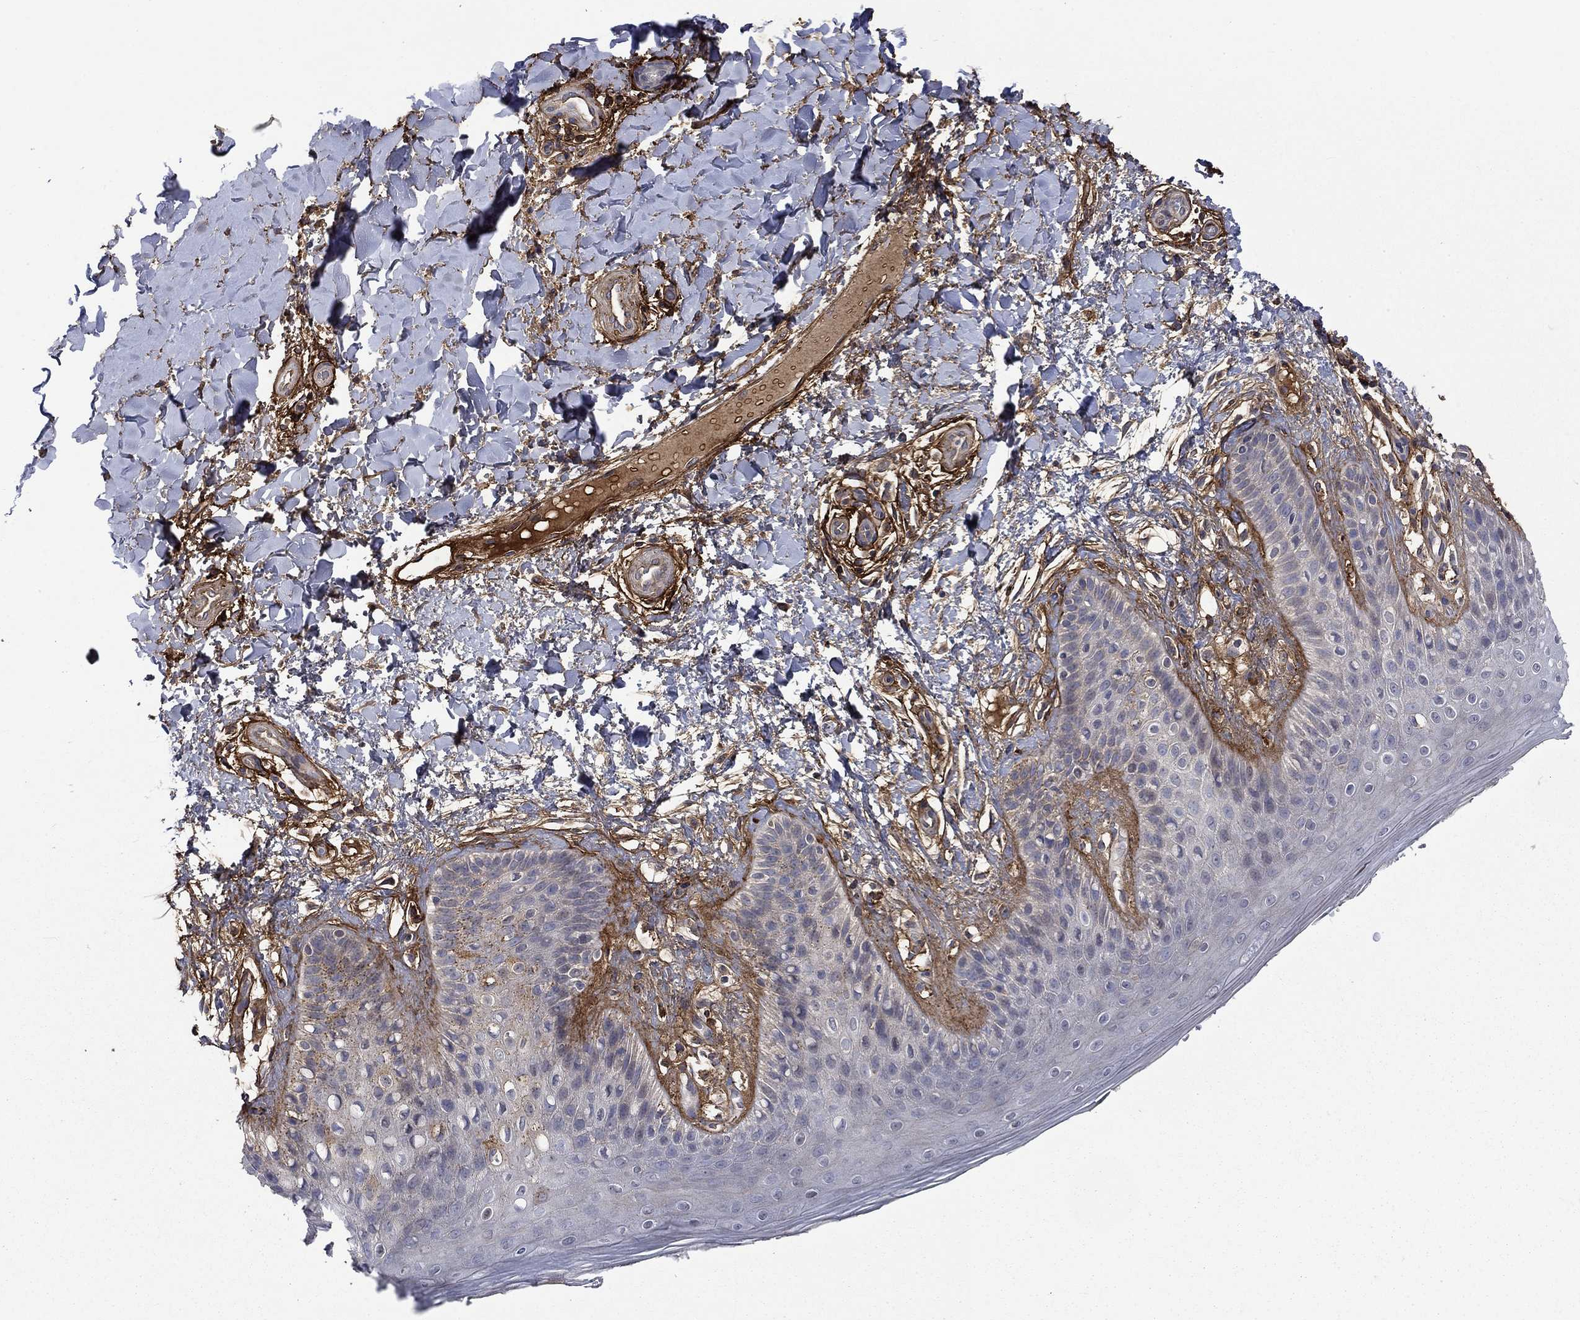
{"staining": {"intensity": "negative", "quantity": "none", "location": "none"}, "tissue": "skin", "cell_type": "Epidermal cells", "image_type": "normal", "snomed": [{"axis": "morphology", "description": "Normal tissue, NOS"}, {"axis": "topography", "description": "Anal"}], "caption": "A histopathology image of skin stained for a protein shows no brown staining in epidermal cells. (Stains: DAB (3,3'-diaminobenzidine) immunohistochemistry with hematoxylin counter stain, Microscopy: brightfield microscopy at high magnification).", "gene": "VCAN", "patient": {"sex": "male", "age": 36}}